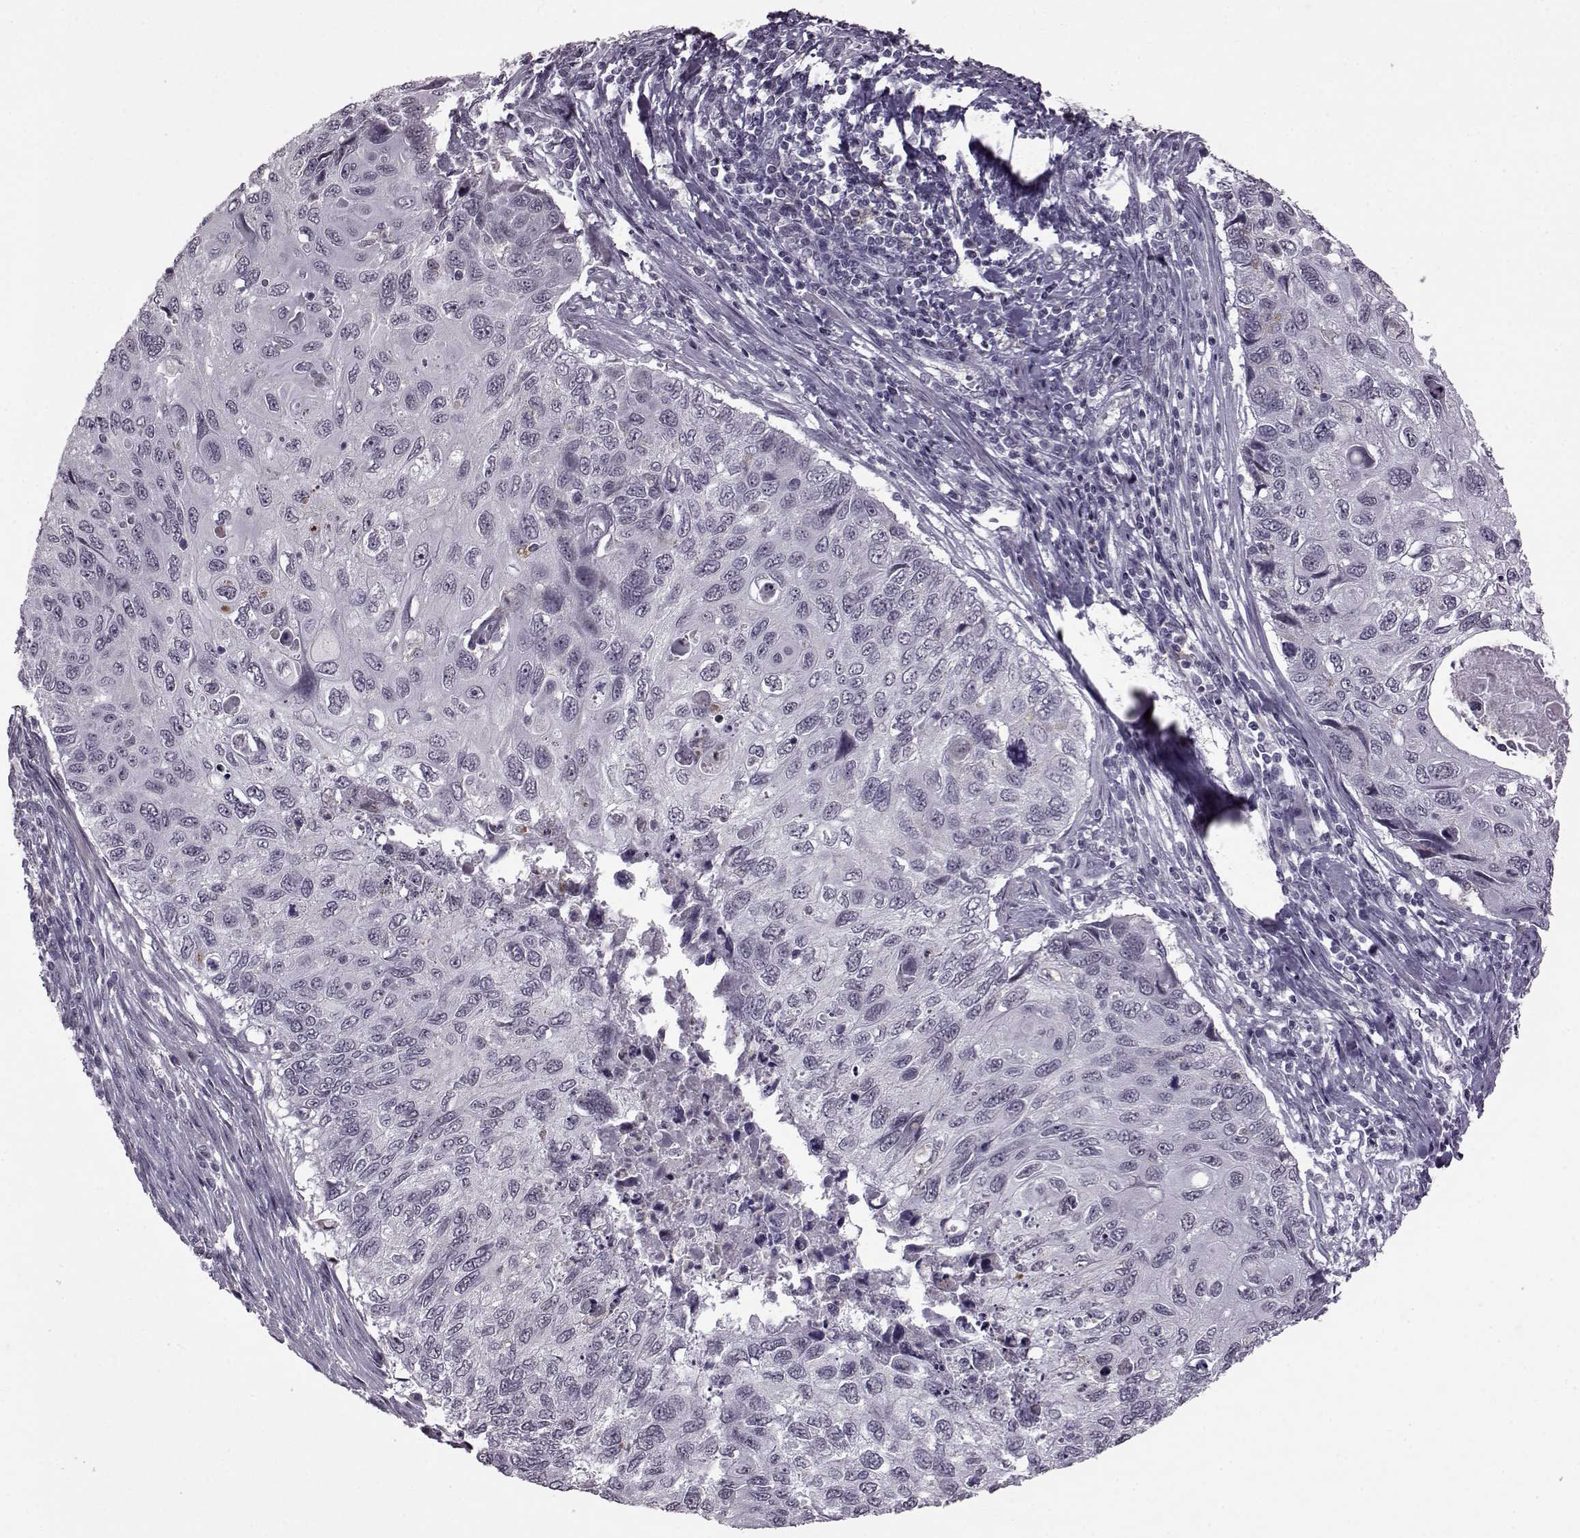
{"staining": {"intensity": "negative", "quantity": "none", "location": "none"}, "tissue": "cervical cancer", "cell_type": "Tumor cells", "image_type": "cancer", "snomed": [{"axis": "morphology", "description": "Squamous cell carcinoma, NOS"}, {"axis": "topography", "description": "Cervix"}], "caption": "A histopathology image of cervical squamous cell carcinoma stained for a protein demonstrates no brown staining in tumor cells.", "gene": "SLC28A2", "patient": {"sex": "female", "age": 70}}